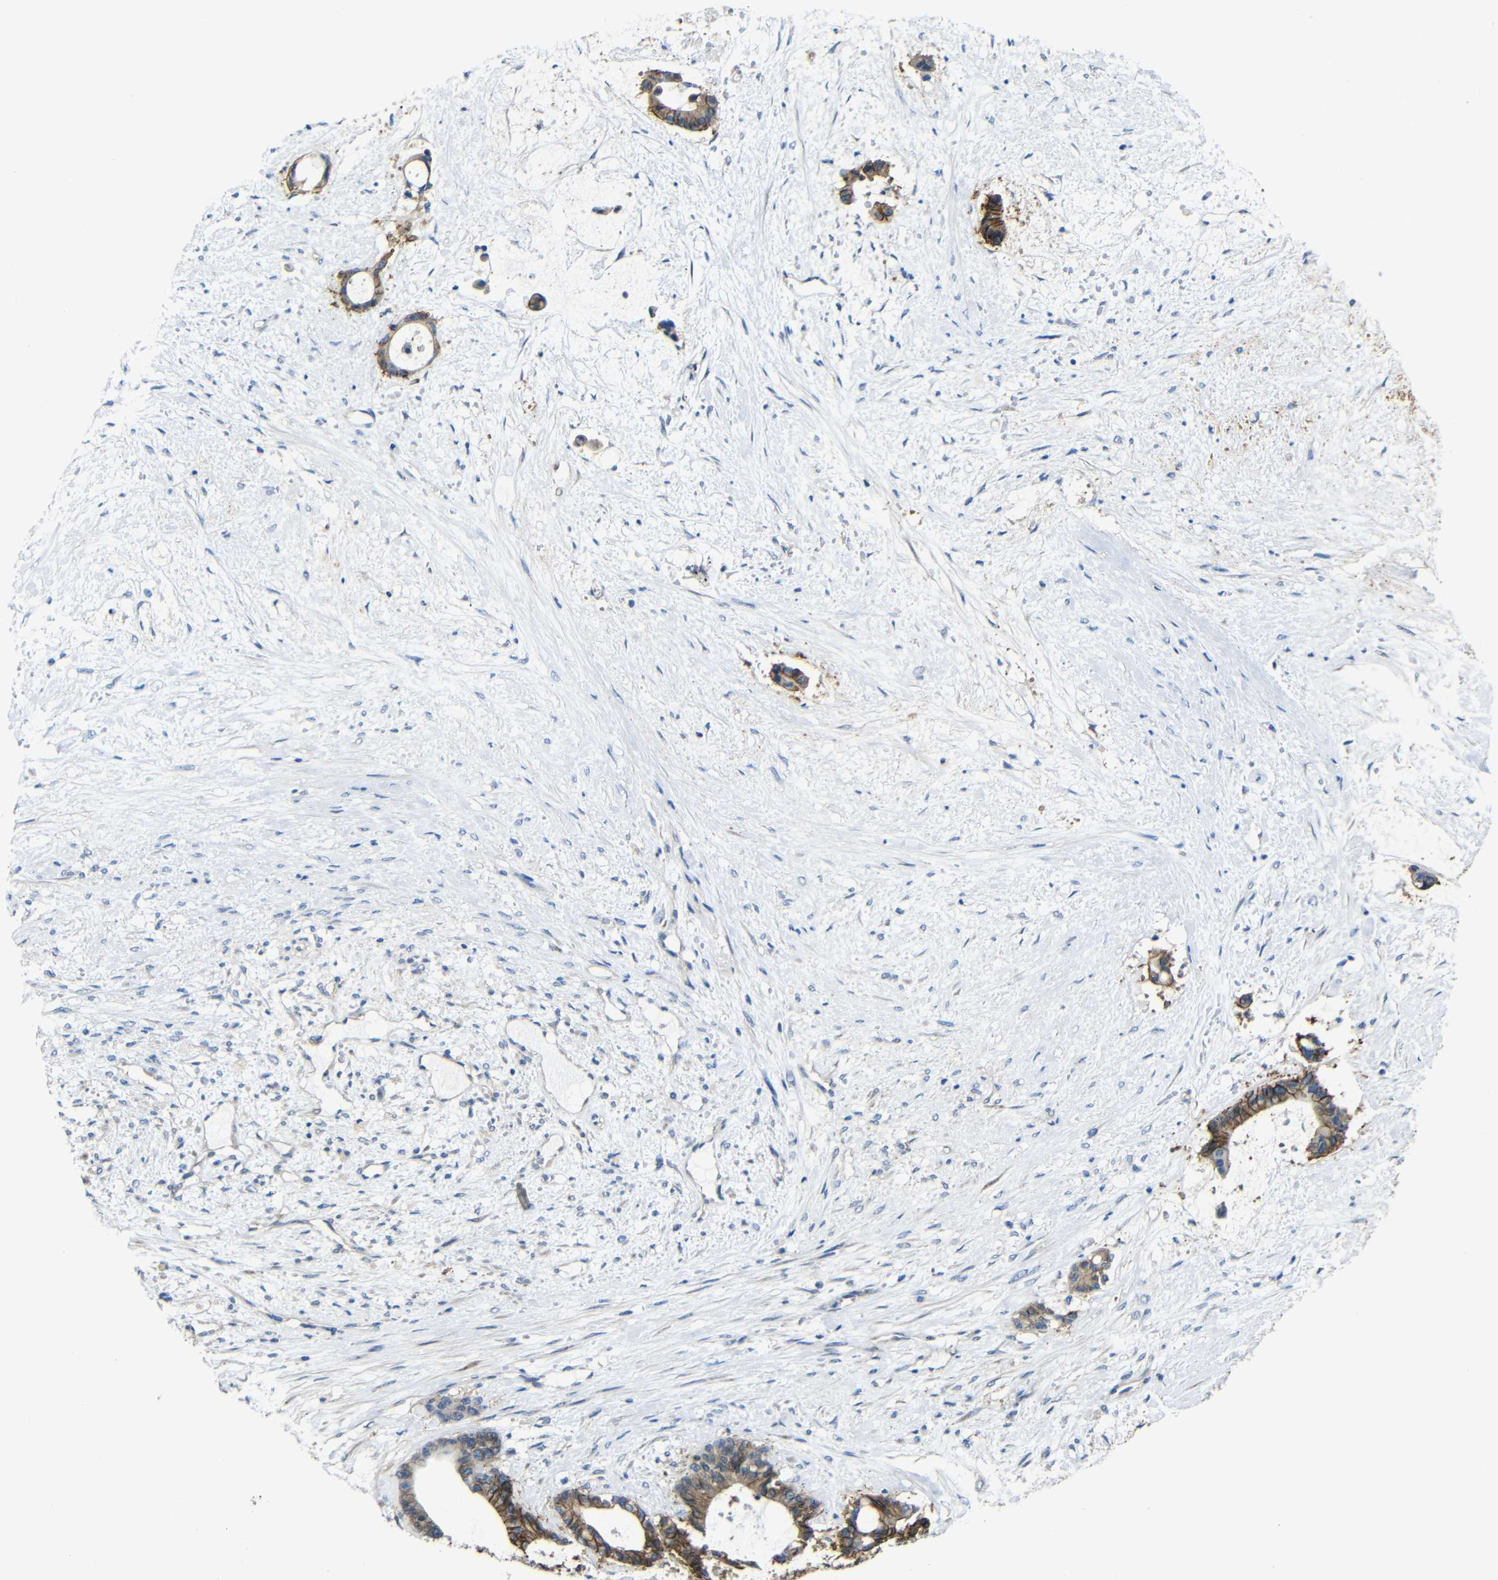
{"staining": {"intensity": "strong", "quantity": ">75%", "location": "cytoplasmic/membranous"}, "tissue": "liver cancer", "cell_type": "Tumor cells", "image_type": "cancer", "snomed": [{"axis": "morphology", "description": "Normal tissue, NOS"}, {"axis": "morphology", "description": "Cholangiocarcinoma"}, {"axis": "topography", "description": "Liver"}, {"axis": "topography", "description": "Peripheral nerve tissue"}], "caption": "This is an image of immunohistochemistry (IHC) staining of cholangiocarcinoma (liver), which shows strong expression in the cytoplasmic/membranous of tumor cells.", "gene": "ZNF90", "patient": {"sex": "female", "age": 73}}